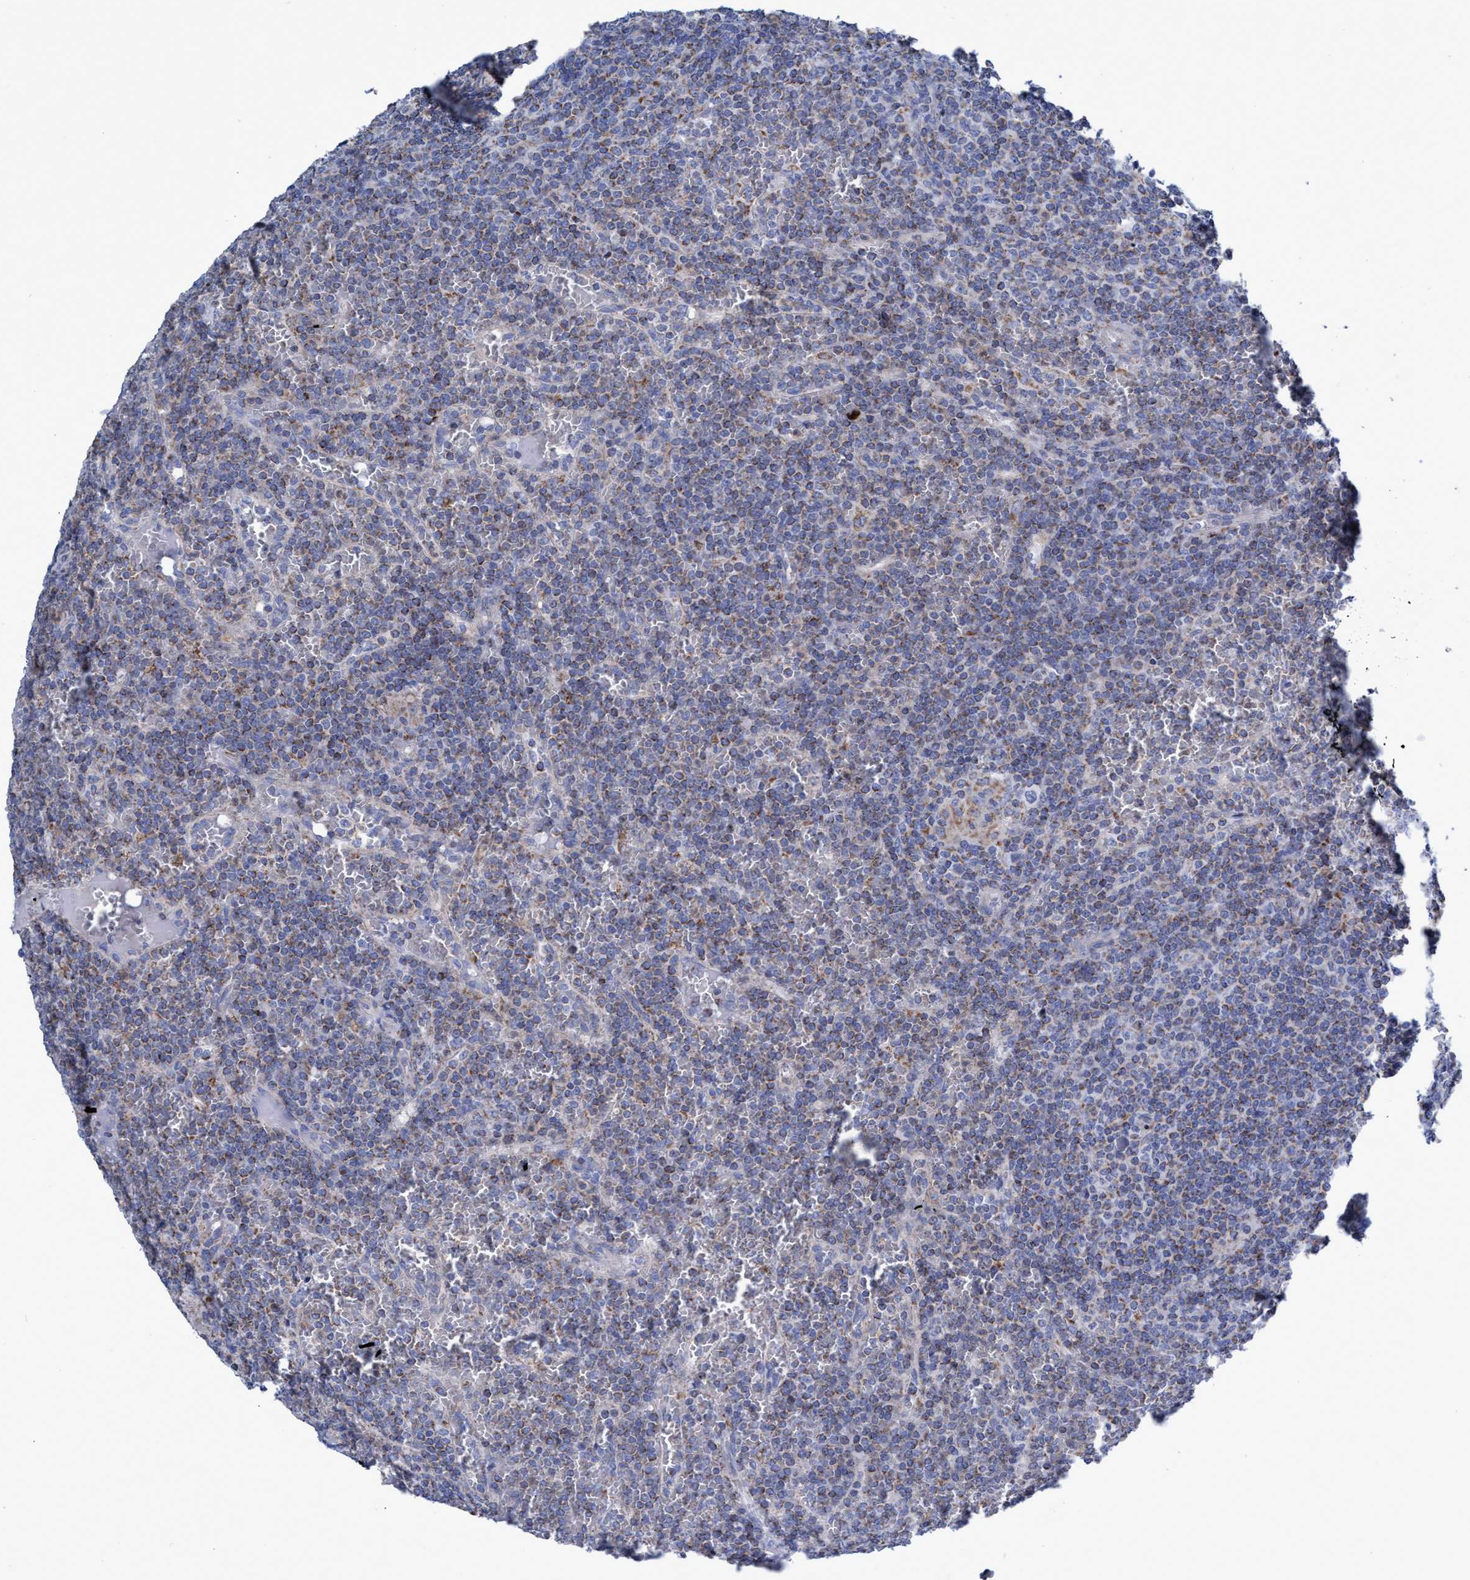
{"staining": {"intensity": "weak", "quantity": "25%-75%", "location": "cytoplasmic/membranous"}, "tissue": "lymphoma", "cell_type": "Tumor cells", "image_type": "cancer", "snomed": [{"axis": "morphology", "description": "Malignant lymphoma, non-Hodgkin's type, Low grade"}, {"axis": "topography", "description": "Spleen"}], "caption": "Protein staining exhibits weak cytoplasmic/membranous staining in about 25%-75% of tumor cells in lymphoma. (IHC, brightfield microscopy, high magnification).", "gene": "ZNF750", "patient": {"sex": "female", "age": 19}}